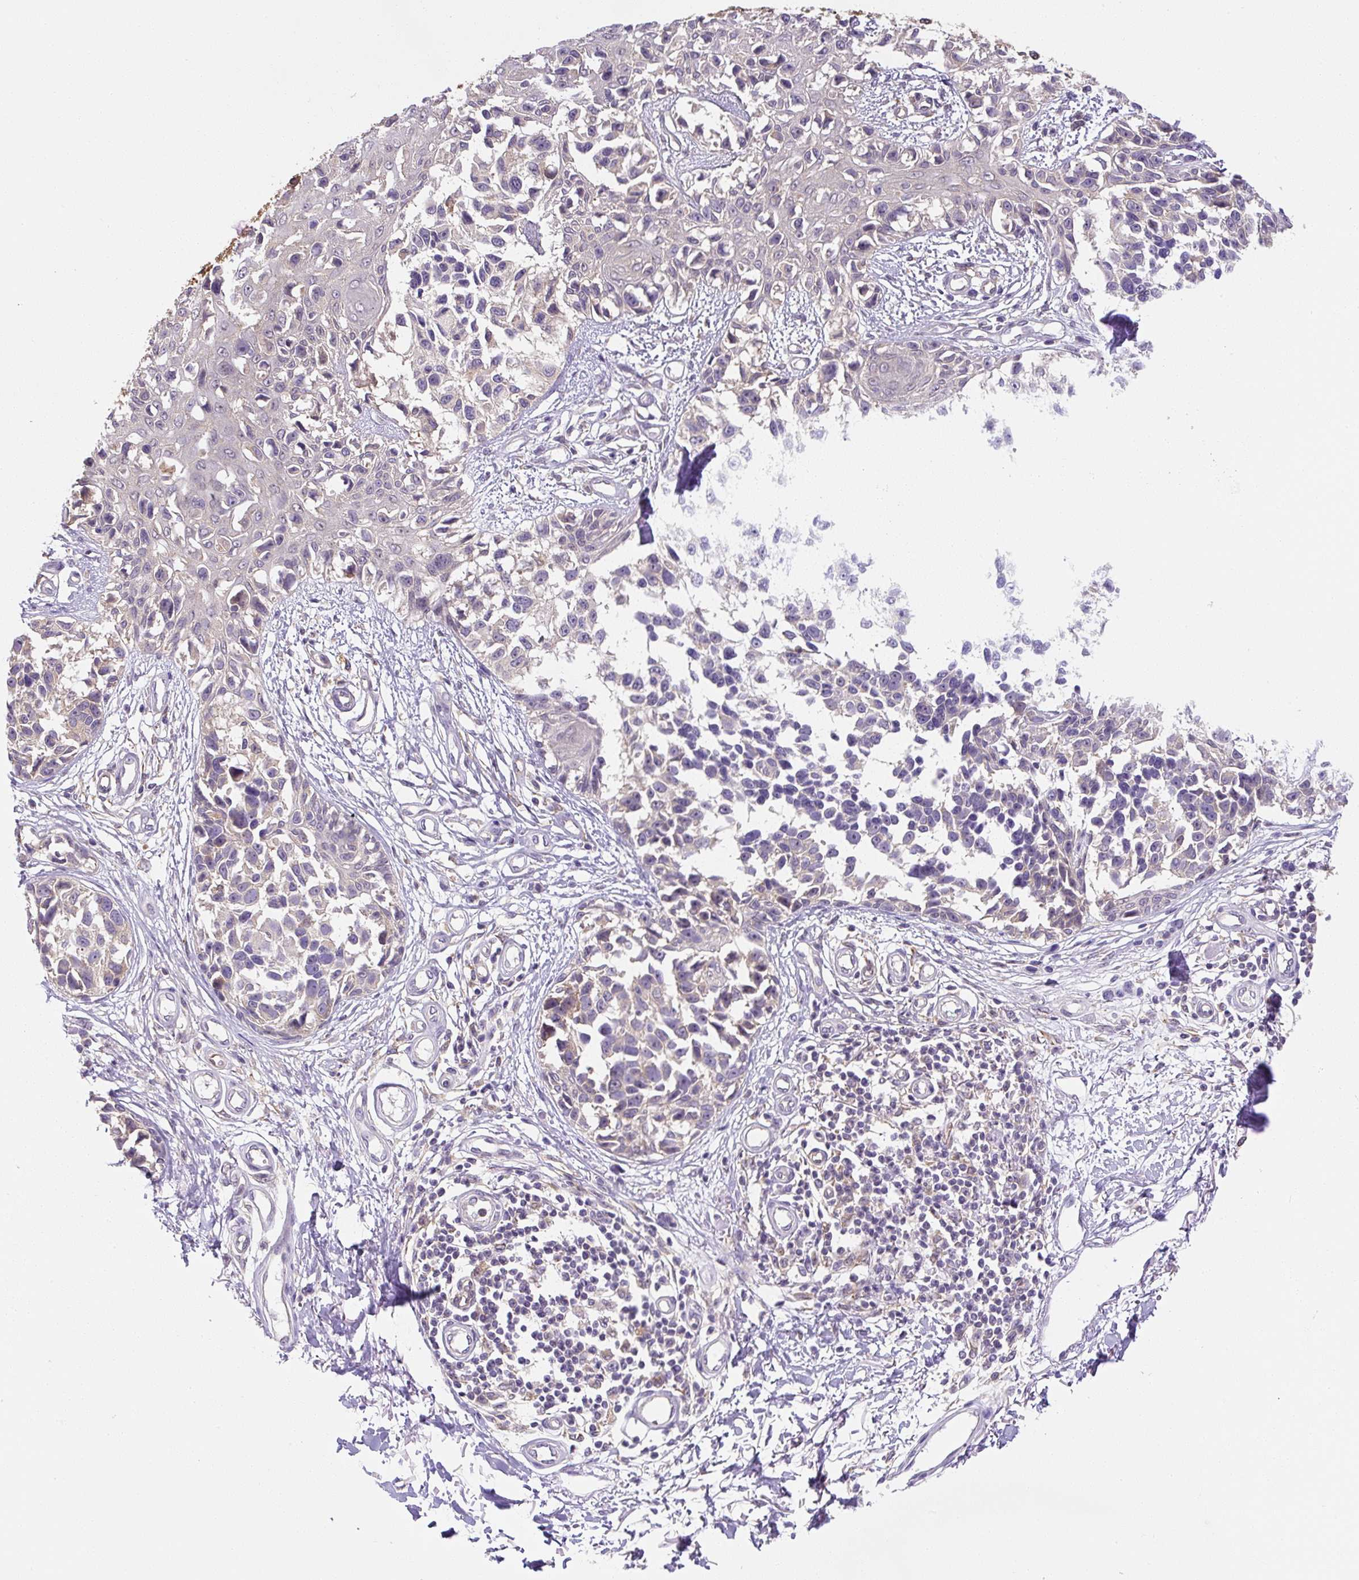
{"staining": {"intensity": "negative", "quantity": "none", "location": "none"}, "tissue": "melanoma", "cell_type": "Tumor cells", "image_type": "cancer", "snomed": [{"axis": "morphology", "description": "Malignant melanoma, NOS"}, {"axis": "topography", "description": "Skin"}], "caption": "Malignant melanoma was stained to show a protein in brown. There is no significant expression in tumor cells.", "gene": "PLA2G4A", "patient": {"sex": "male", "age": 73}}